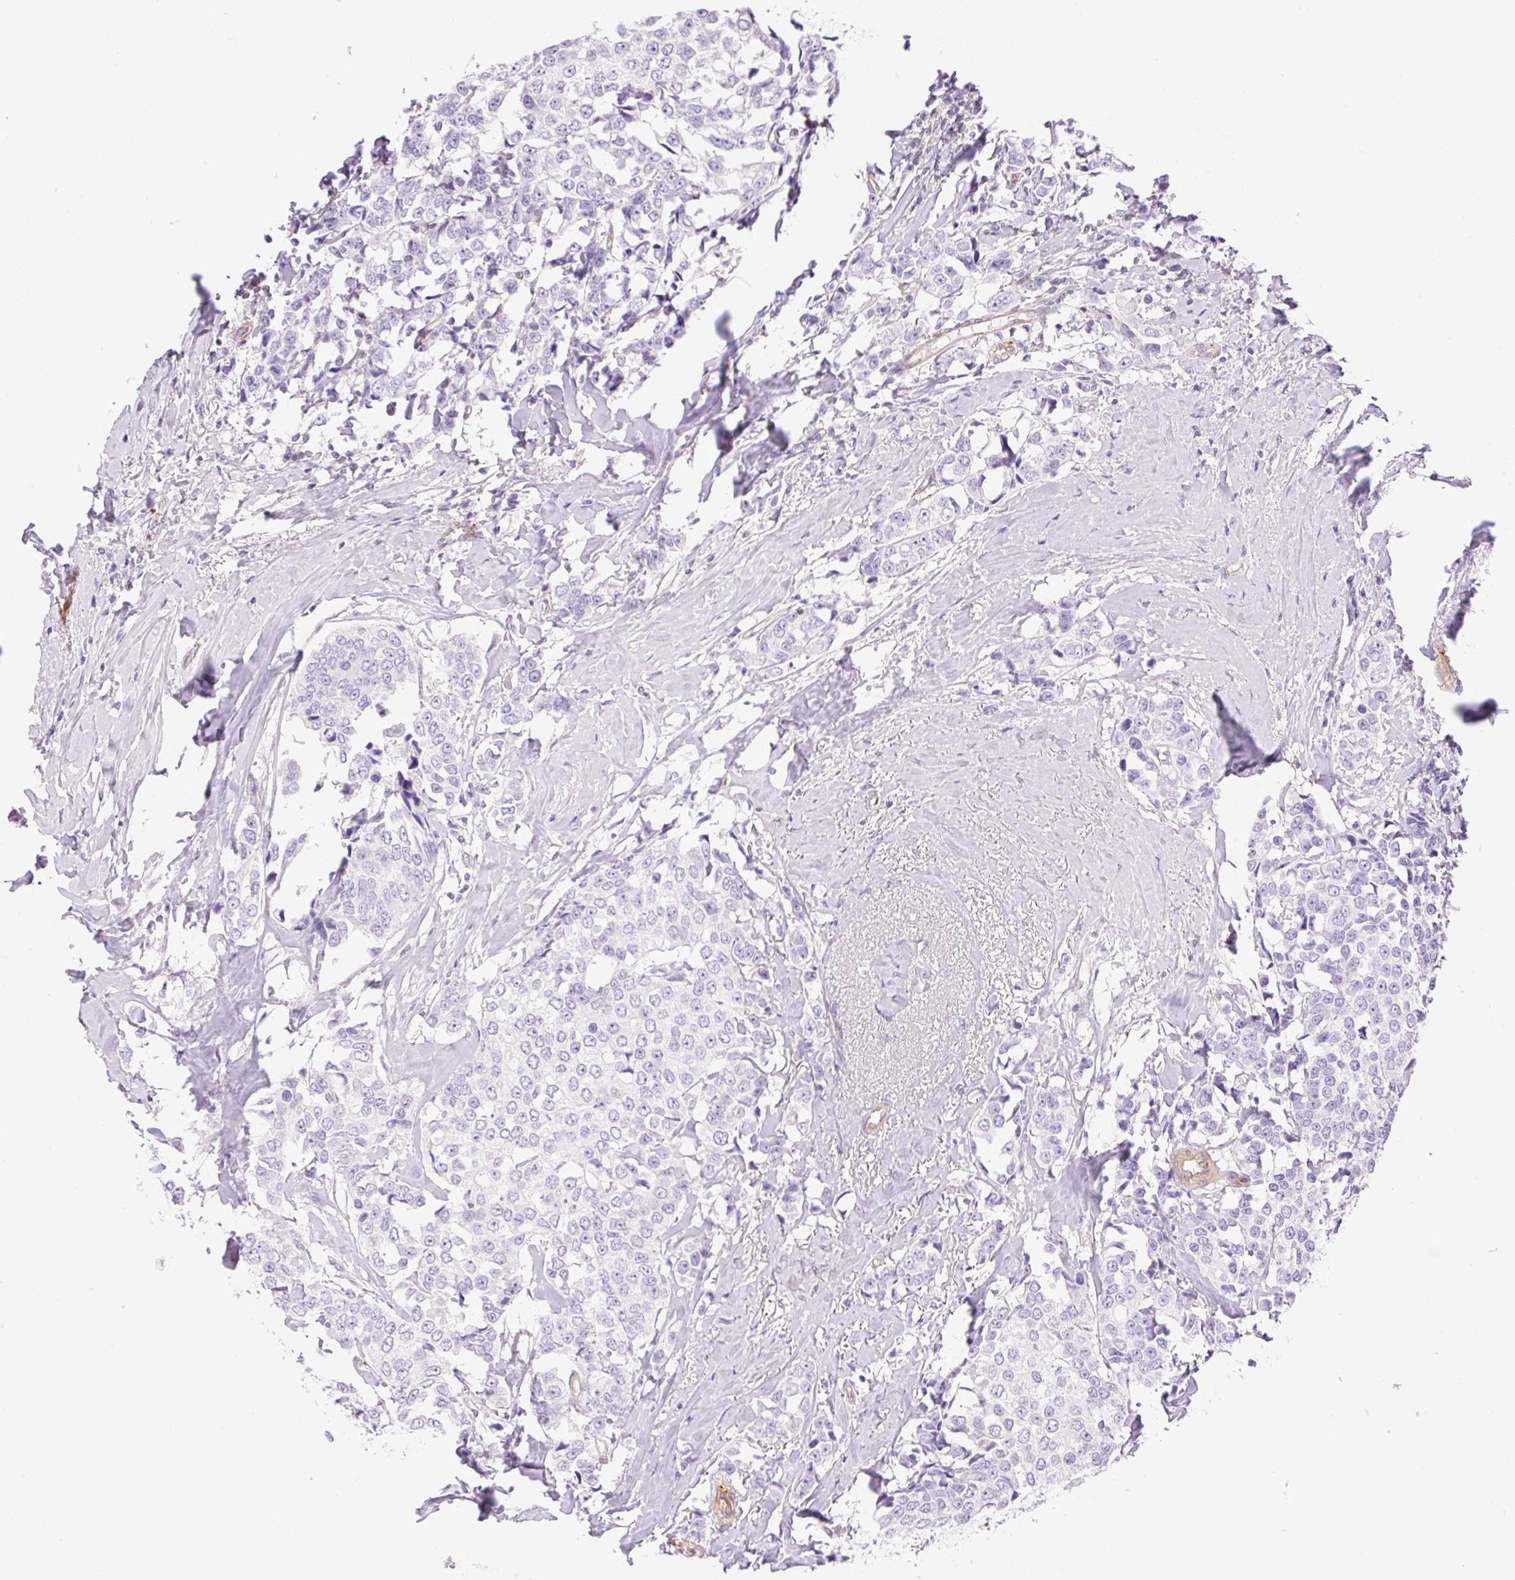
{"staining": {"intensity": "negative", "quantity": "none", "location": "none"}, "tissue": "breast cancer", "cell_type": "Tumor cells", "image_type": "cancer", "snomed": [{"axis": "morphology", "description": "Duct carcinoma"}, {"axis": "topography", "description": "Breast"}], "caption": "A high-resolution micrograph shows immunohistochemistry staining of breast cancer (invasive ductal carcinoma), which demonstrates no significant staining in tumor cells.", "gene": "EHD3", "patient": {"sex": "female", "age": 80}}